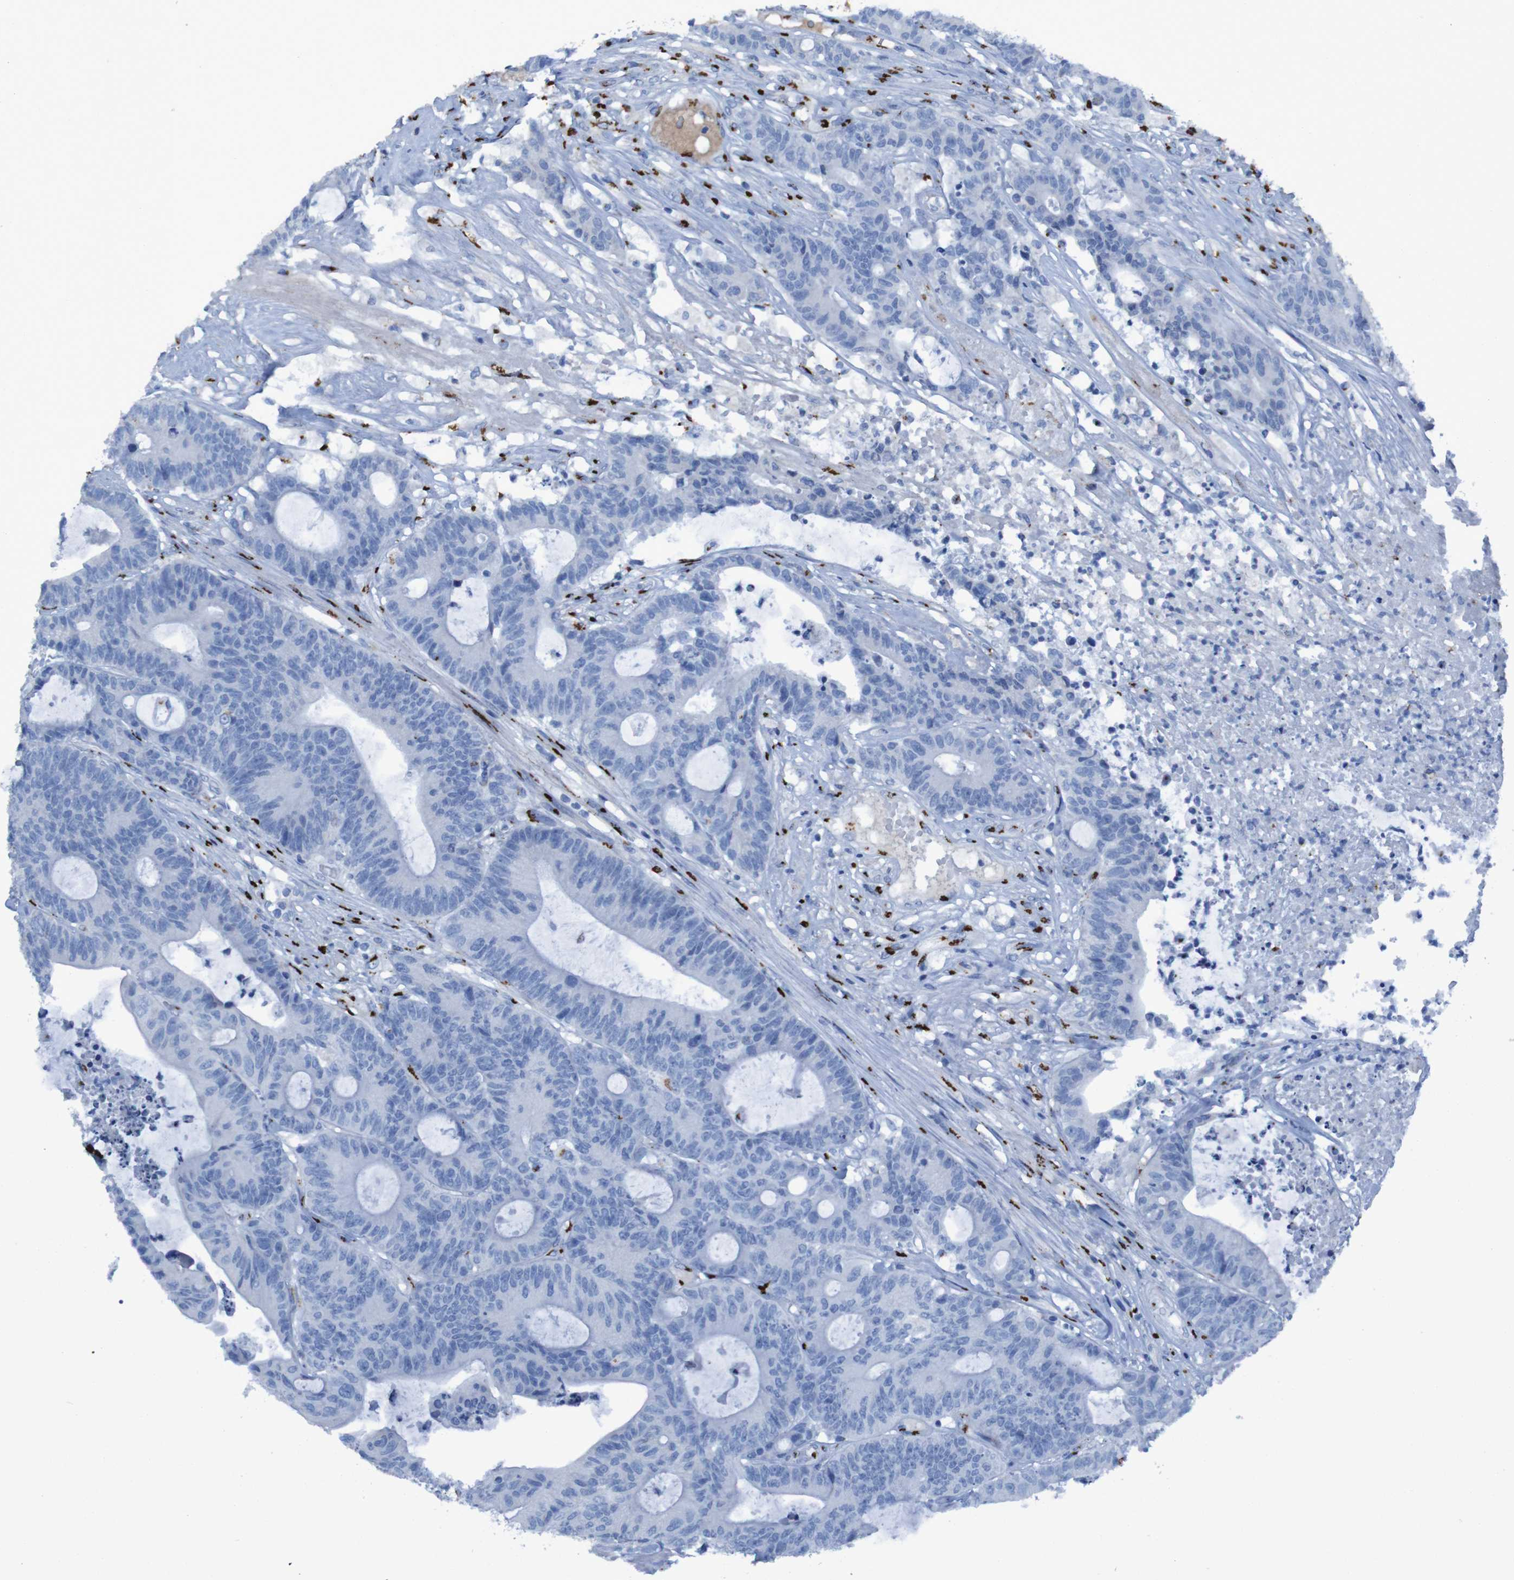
{"staining": {"intensity": "moderate", "quantity": "<25%", "location": "cytoplasmic/membranous"}, "tissue": "colorectal cancer", "cell_type": "Tumor cells", "image_type": "cancer", "snomed": [{"axis": "morphology", "description": "Adenocarcinoma, NOS"}, {"axis": "topography", "description": "Colon"}], "caption": "This photomicrograph exhibits colorectal cancer (adenocarcinoma) stained with immunohistochemistry (IHC) to label a protein in brown. The cytoplasmic/membranous of tumor cells show moderate positivity for the protein. Nuclei are counter-stained blue.", "gene": "GOLM1", "patient": {"sex": "female", "age": 84}}